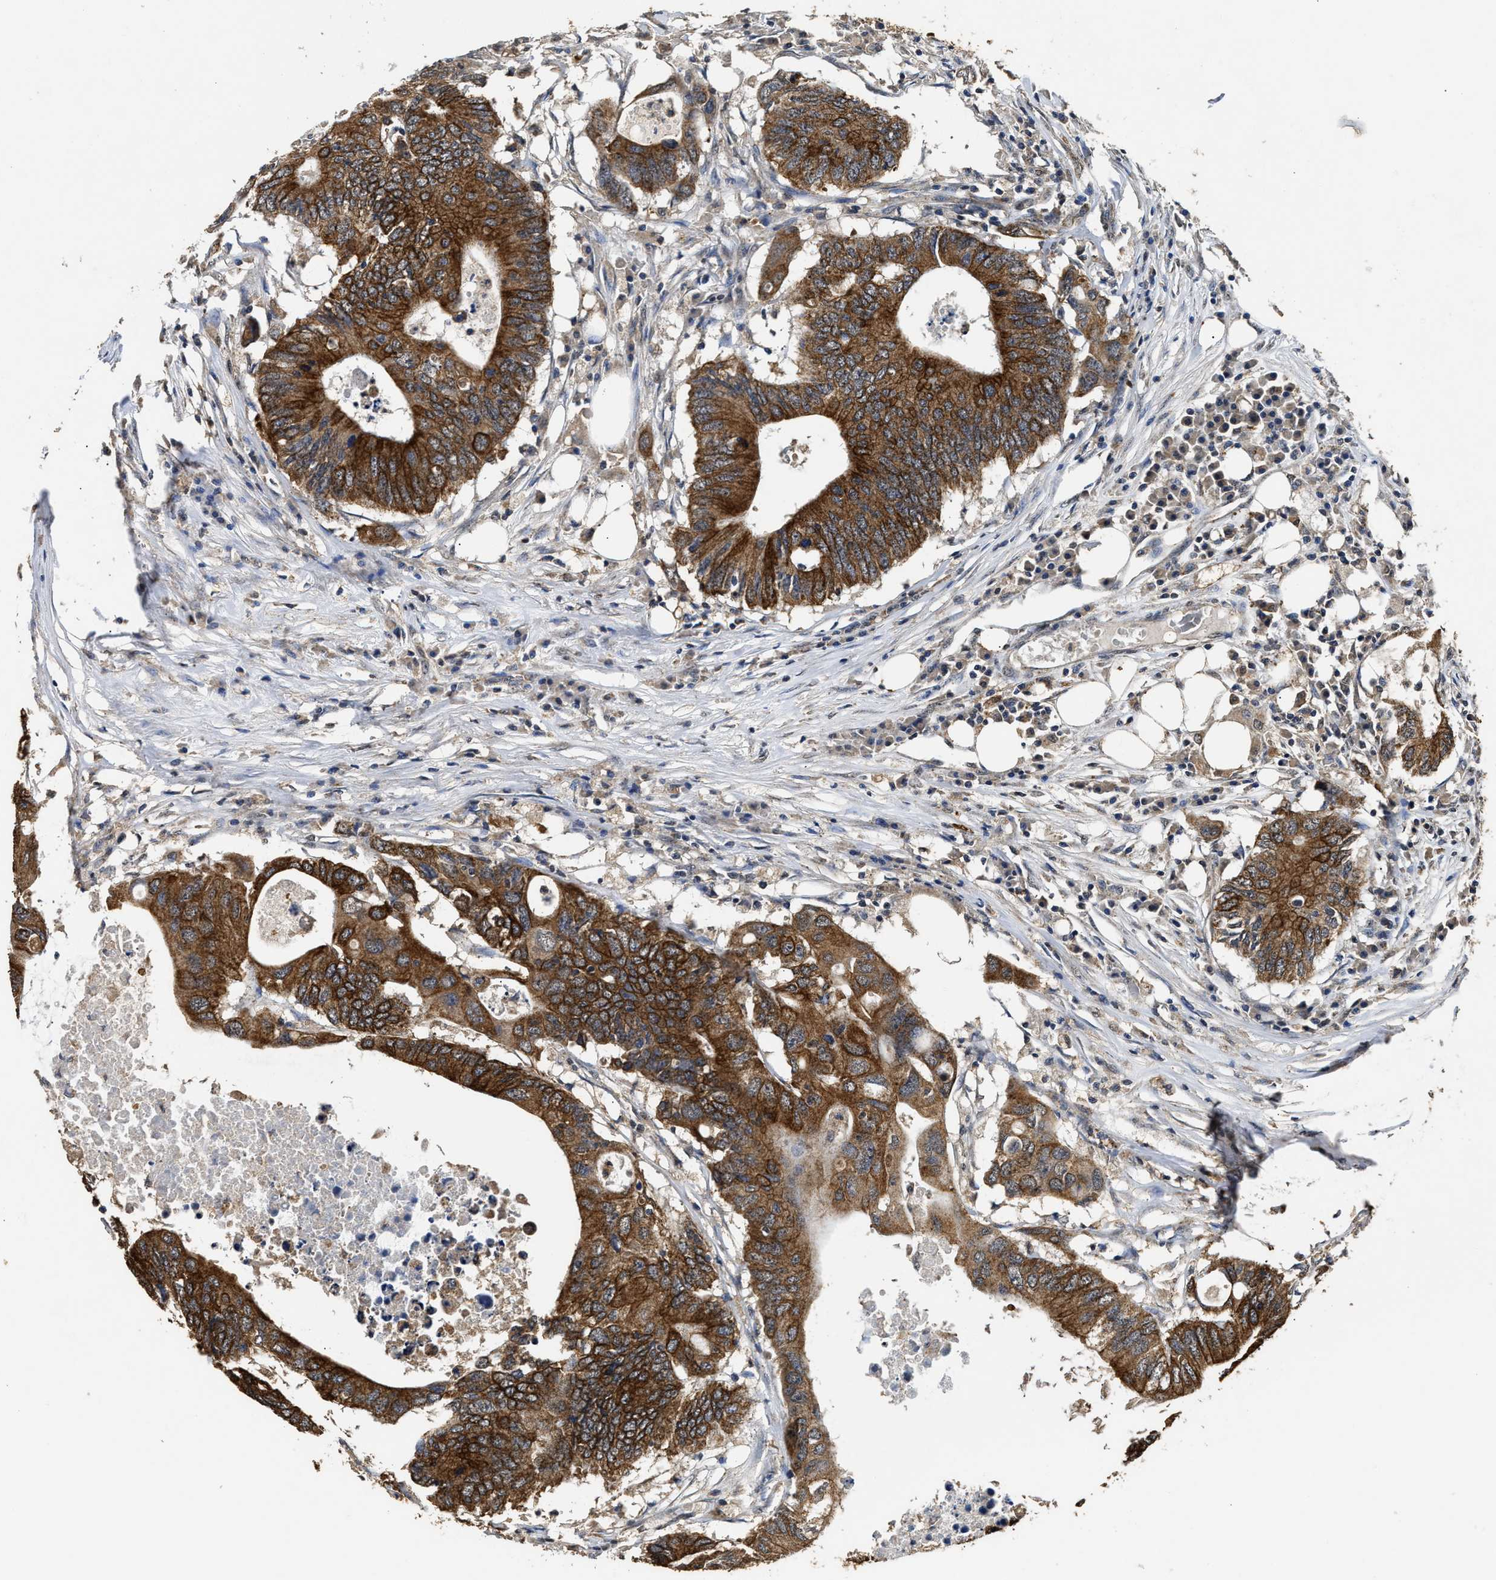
{"staining": {"intensity": "strong", "quantity": ">75%", "location": "cytoplasmic/membranous"}, "tissue": "colorectal cancer", "cell_type": "Tumor cells", "image_type": "cancer", "snomed": [{"axis": "morphology", "description": "Adenocarcinoma, NOS"}, {"axis": "topography", "description": "Colon"}], "caption": "IHC (DAB) staining of colorectal cancer displays strong cytoplasmic/membranous protein positivity in approximately >75% of tumor cells. (IHC, brightfield microscopy, high magnification).", "gene": "CTNNA1", "patient": {"sex": "male", "age": 71}}